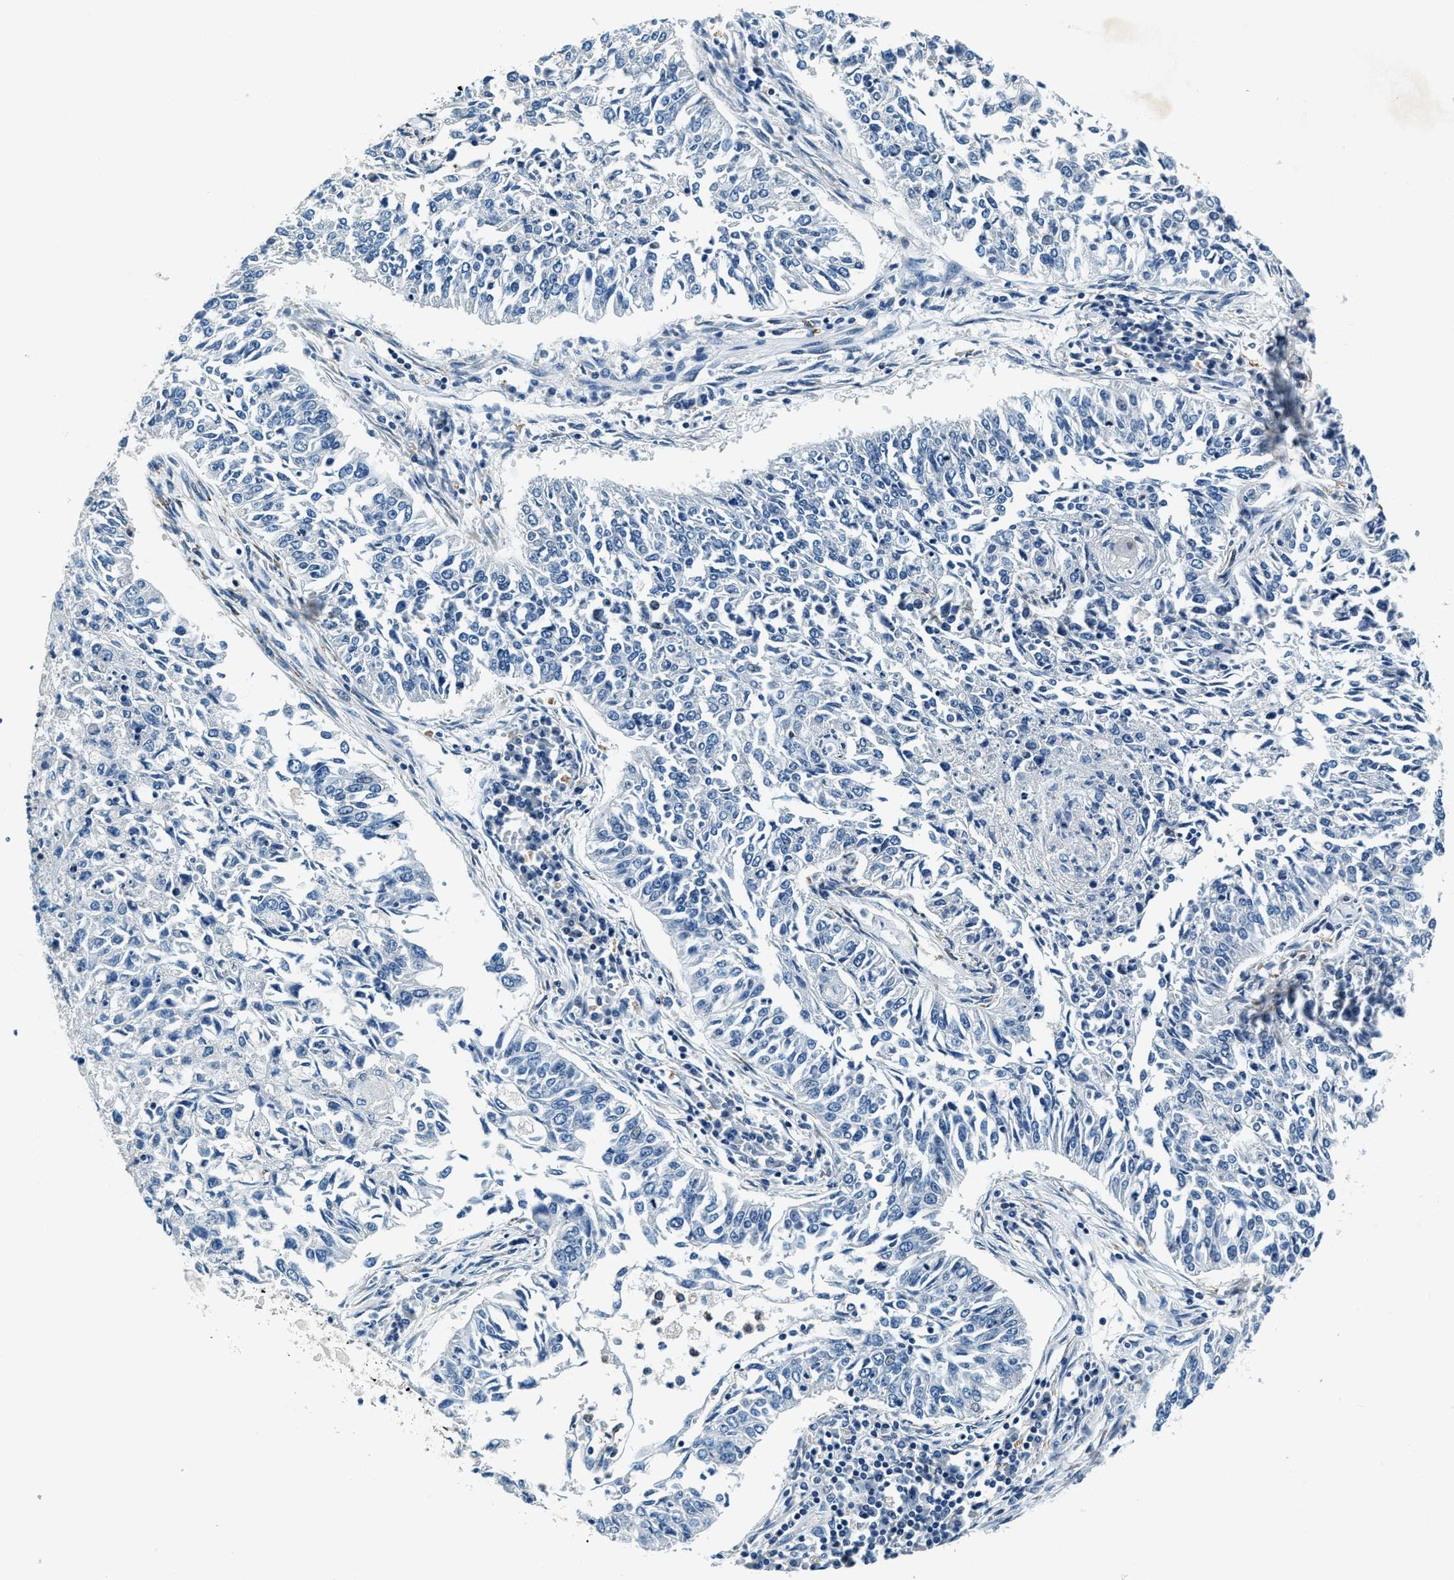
{"staining": {"intensity": "negative", "quantity": "none", "location": "none"}, "tissue": "lung cancer", "cell_type": "Tumor cells", "image_type": "cancer", "snomed": [{"axis": "morphology", "description": "Normal tissue, NOS"}, {"axis": "morphology", "description": "Squamous cell carcinoma, NOS"}, {"axis": "topography", "description": "Cartilage tissue"}, {"axis": "topography", "description": "Bronchus"}, {"axis": "topography", "description": "Lung"}], "caption": "IHC histopathology image of neoplastic tissue: human lung squamous cell carcinoma stained with DAB (3,3'-diaminobenzidine) displays no significant protein expression in tumor cells. (Stains: DAB (3,3'-diaminobenzidine) IHC with hematoxylin counter stain, Microscopy: brightfield microscopy at high magnification).", "gene": "C2orf66", "patient": {"sex": "female", "age": 49}}